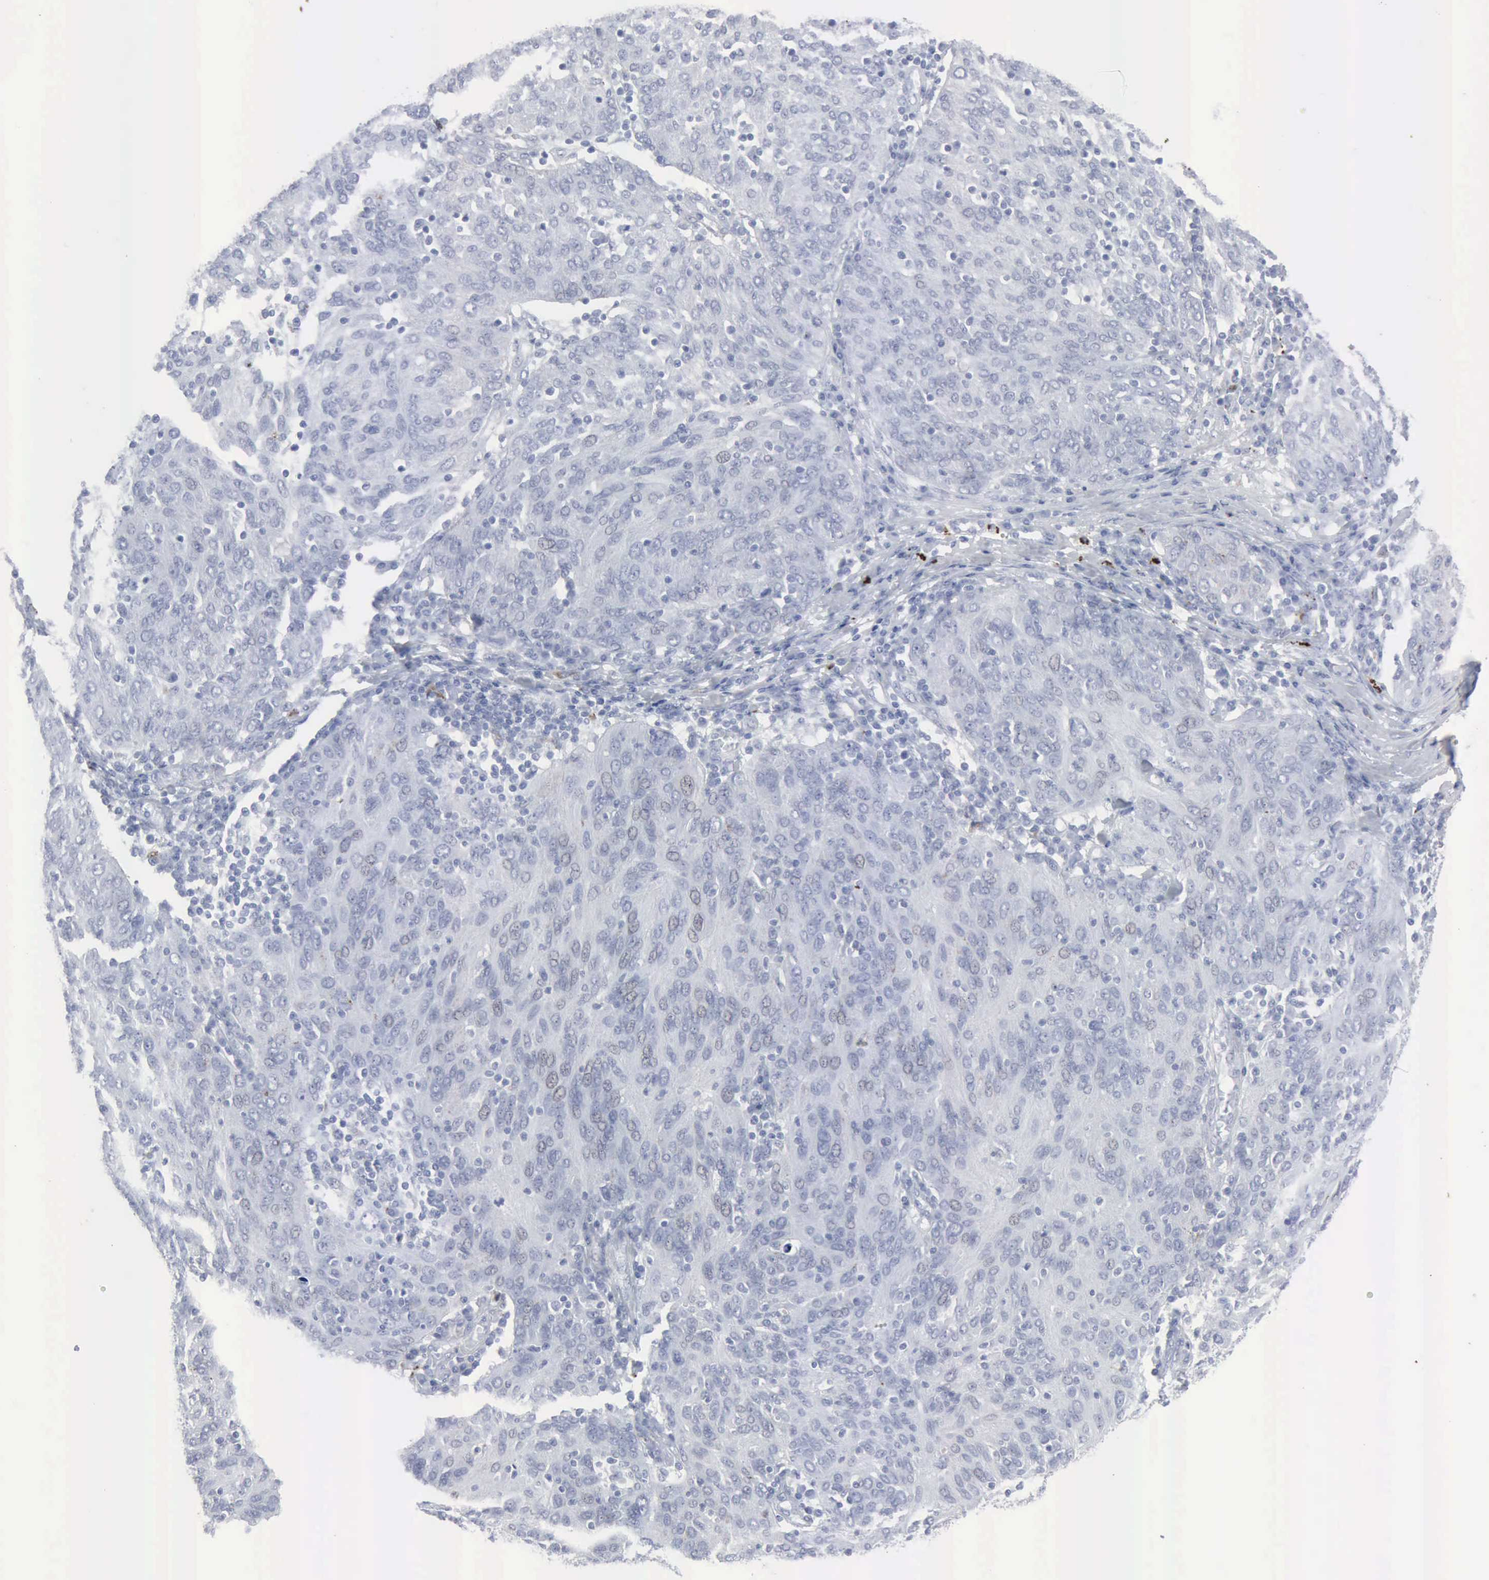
{"staining": {"intensity": "negative", "quantity": "none", "location": "none"}, "tissue": "ovarian cancer", "cell_type": "Tumor cells", "image_type": "cancer", "snomed": [{"axis": "morphology", "description": "Carcinoma, endometroid"}, {"axis": "topography", "description": "Ovary"}], "caption": "An image of human ovarian endometroid carcinoma is negative for staining in tumor cells.", "gene": "GLA", "patient": {"sex": "female", "age": 50}}